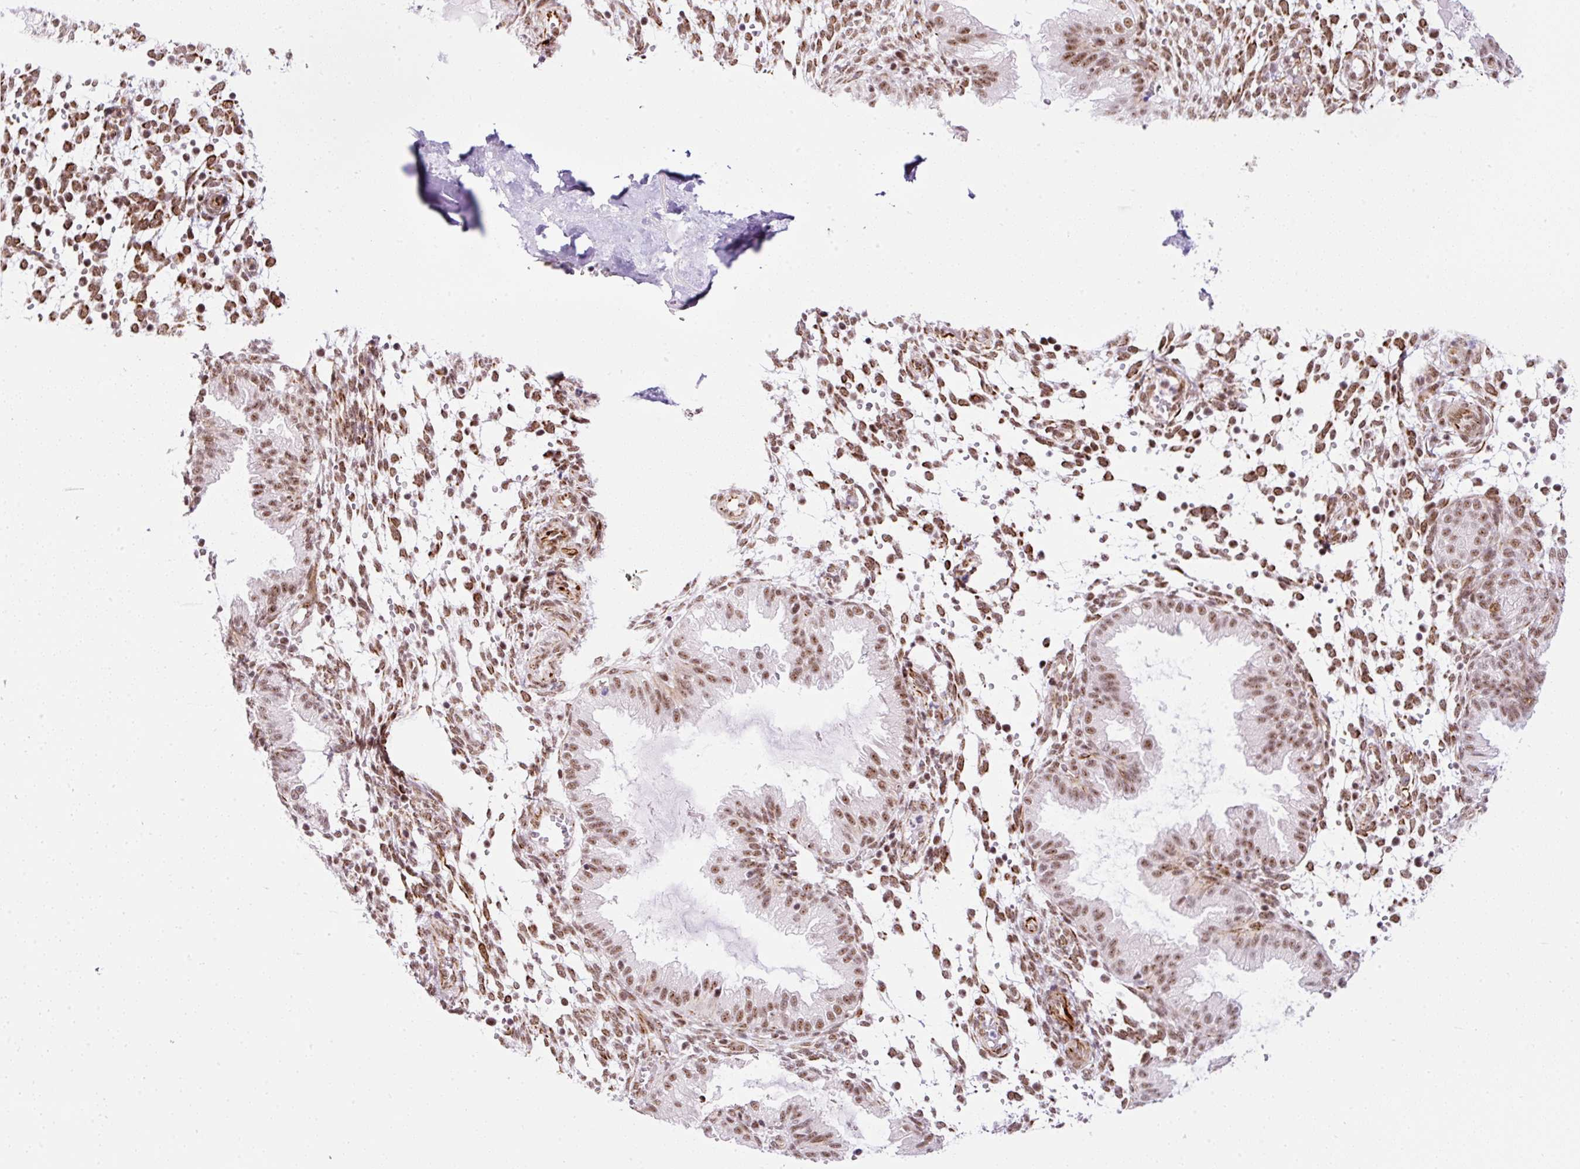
{"staining": {"intensity": "moderate", "quantity": "25%-75%", "location": "nuclear"}, "tissue": "endometrium", "cell_type": "Cells in endometrial stroma", "image_type": "normal", "snomed": [{"axis": "morphology", "description": "Normal tissue, NOS"}, {"axis": "topography", "description": "Endometrium"}], "caption": "There is medium levels of moderate nuclear positivity in cells in endometrial stroma of benign endometrium, as demonstrated by immunohistochemical staining (brown color).", "gene": "FMC1", "patient": {"sex": "female", "age": 33}}